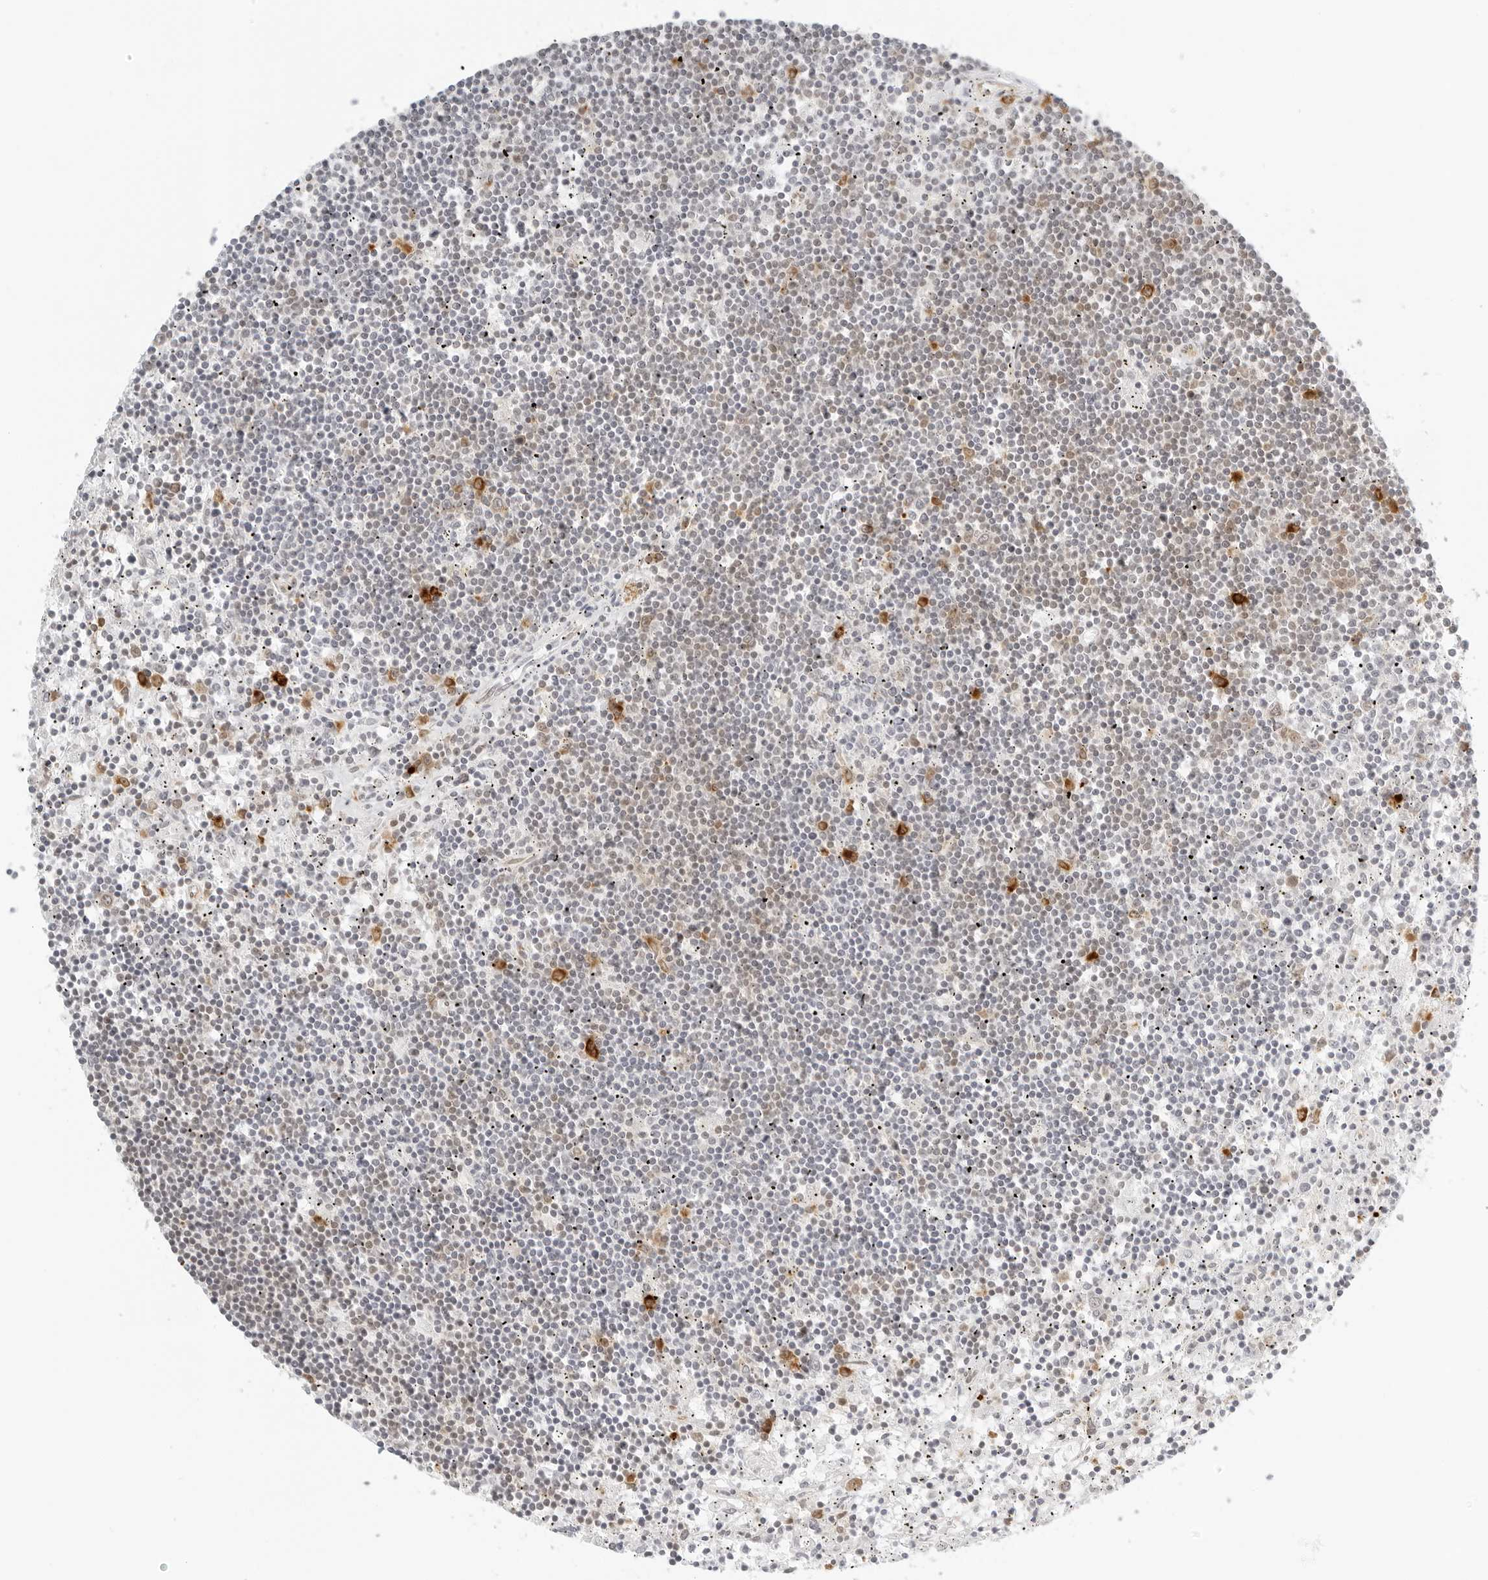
{"staining": {"intensity": "strong", "quantity": "<25%", "location": "cytoplasmic/membranous"}, "tissue": "lymphoma", "cell_type": "Tumor cells", "image_type": "cancer", "snomed": [{"axis": "morphology", "description": "Malignant lymphoma, non-Hodgkin's type, Low grade"}, {"axis": "topography", "description": "Spleen"}], "caption": "The photomicrograph shows a brown stain indicating the presence of a protein in the cytoplasmic/membranous of tumor cells in malignant lymphoma, non-Hodgkin's type (low-grade).", "gene": "EIF4G1", "patient": {"sex": "male", "age": 76}}